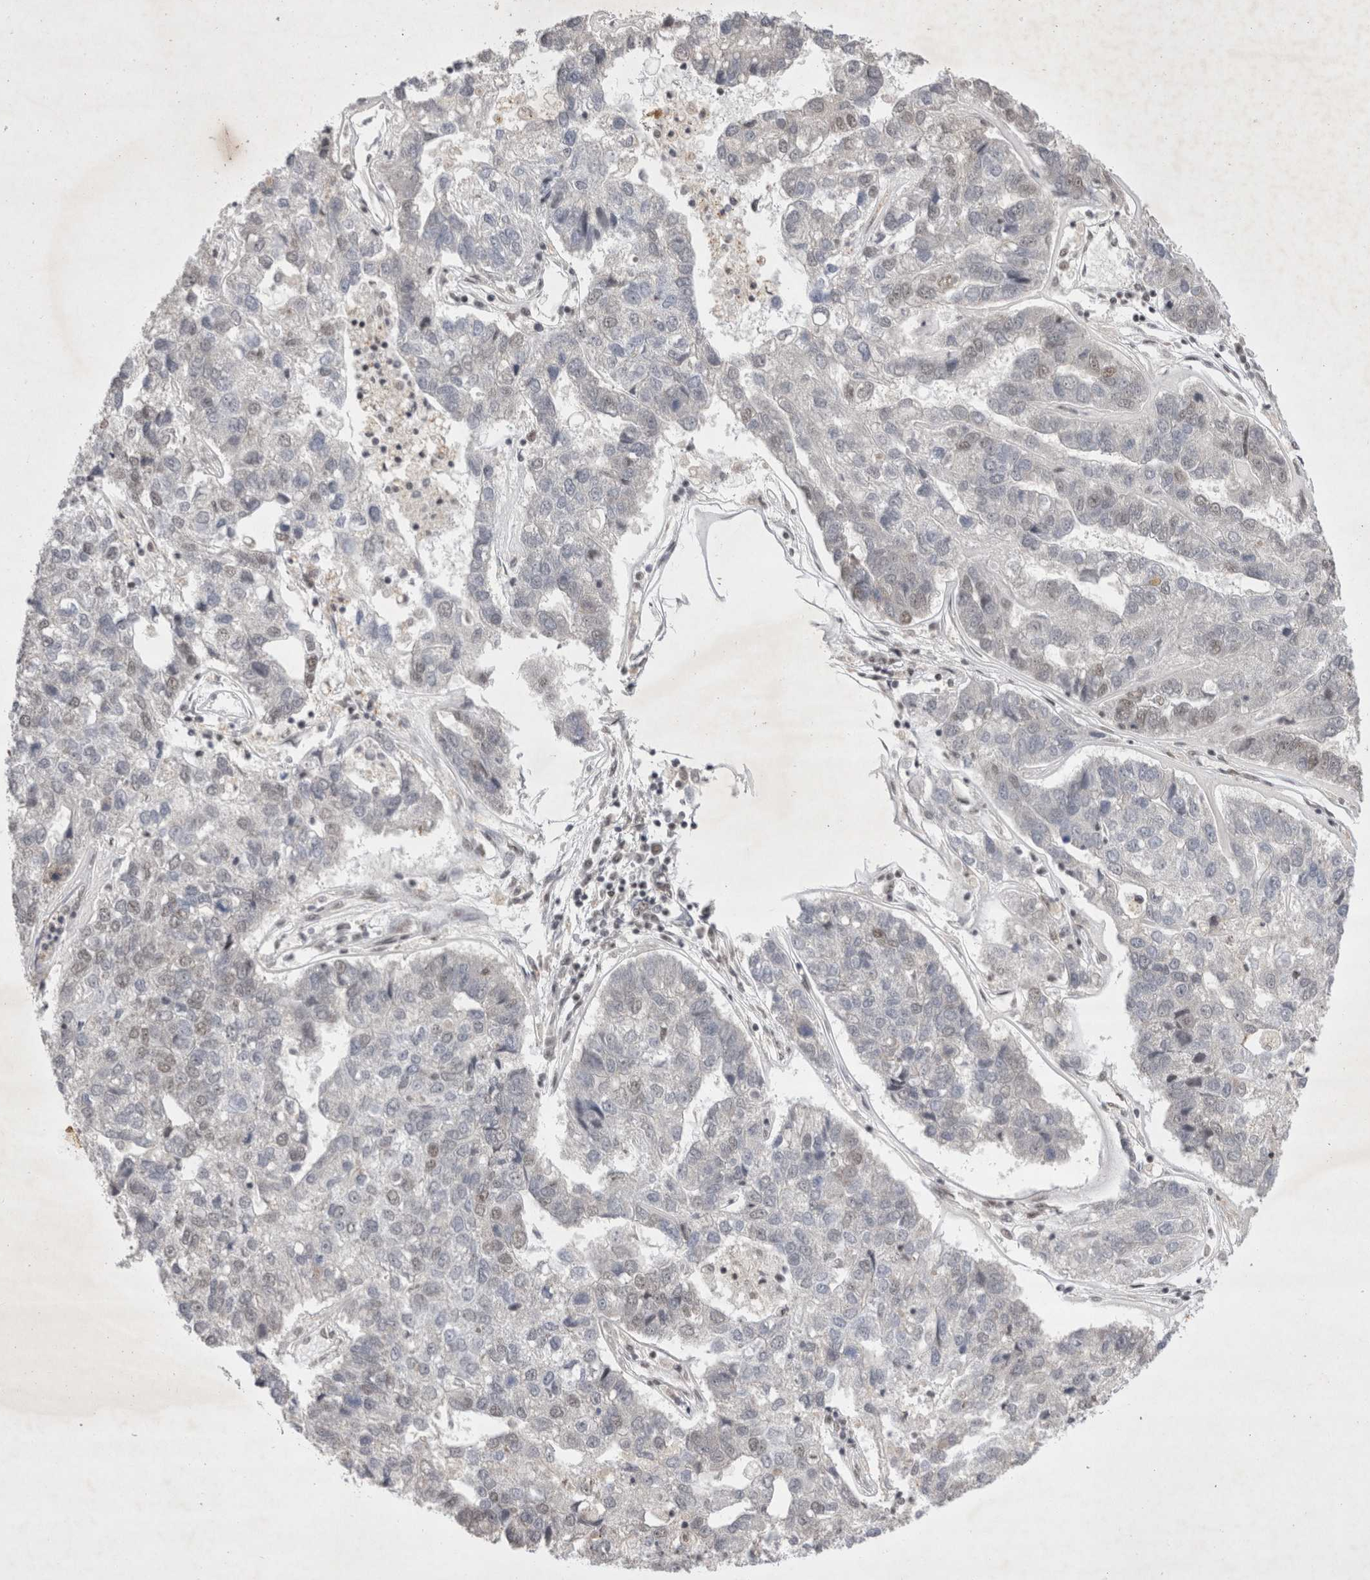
{"staining": {"intensity": "negative", "quantity": "none", "location": "none"}, "tissue": "pancreatic cancer", "cell_type": "Tumor cells", "image_type": "cancer", "snomed": [{"axis": "morphology", "description": "Adenocarcinoma, NOS"}, {"axis": "topography", "description": "Pancreas"}], "caption": "Pancreatic adenocarcinoma was stained to show a protein in brown. There is no significant staining in tumor cells.", "gene": "RBM6", "patient": {"sex": "female", "age": 61}}